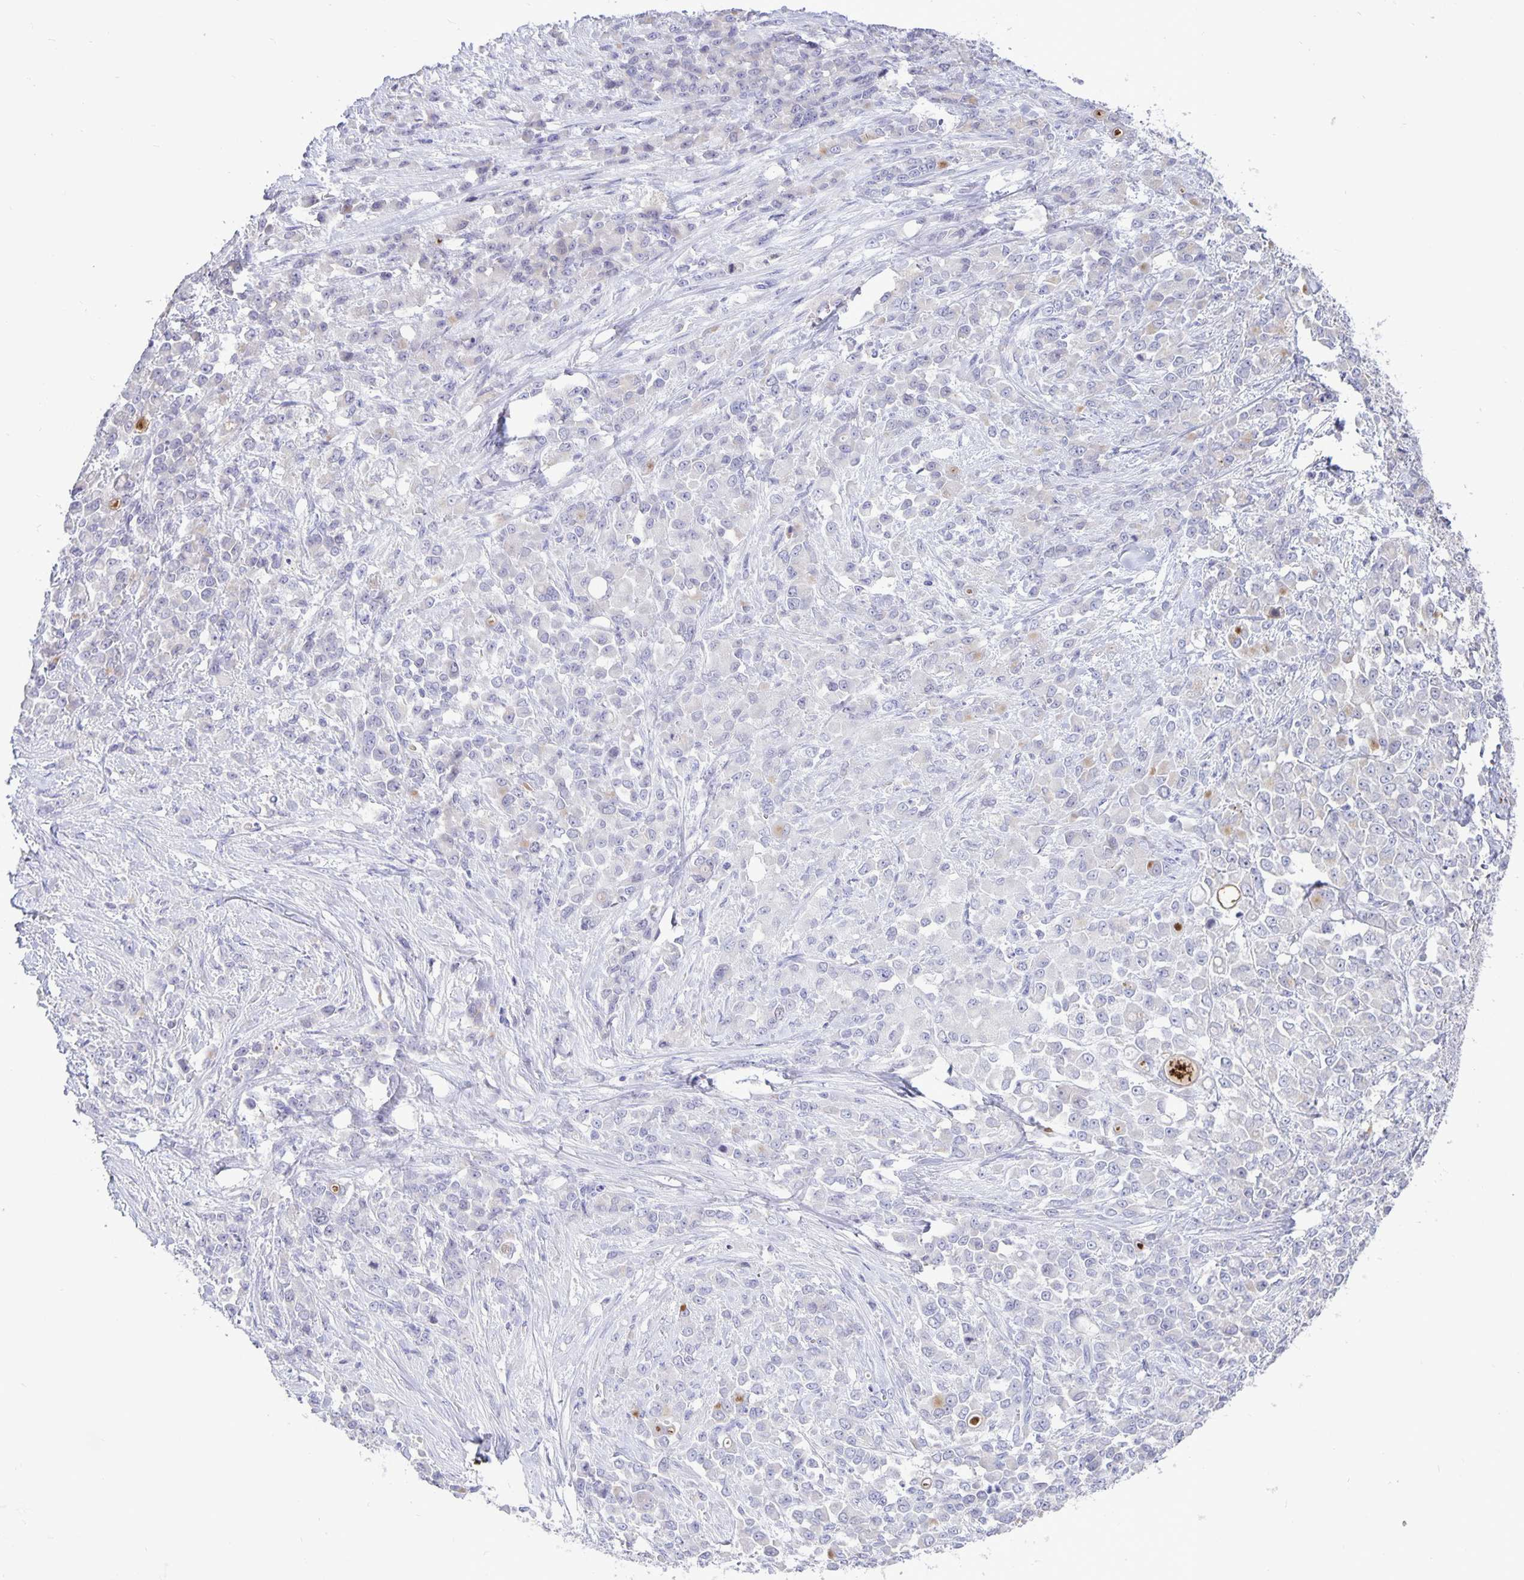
{"staining": {"intensity": "negative", "quantity": "none", "location": "none"}, "tissue": "stomach cancer", "cell_type": "Tumor cells", "image_type": "cancer", "snomed": [{"axis": "morphology", "description": "Adenocarcinoma, NOS"}, {"axis": "topography", "description": "Stomach"}], "caption": "This micrograph is of adenocarcinoma (stomach) stained with IHC to label a protein in brown with the nuclei are counter-stained blue. There is no expression in tumor cells.", "gene": "ERMN", "patient": {"sex": "female", "age": 76}}